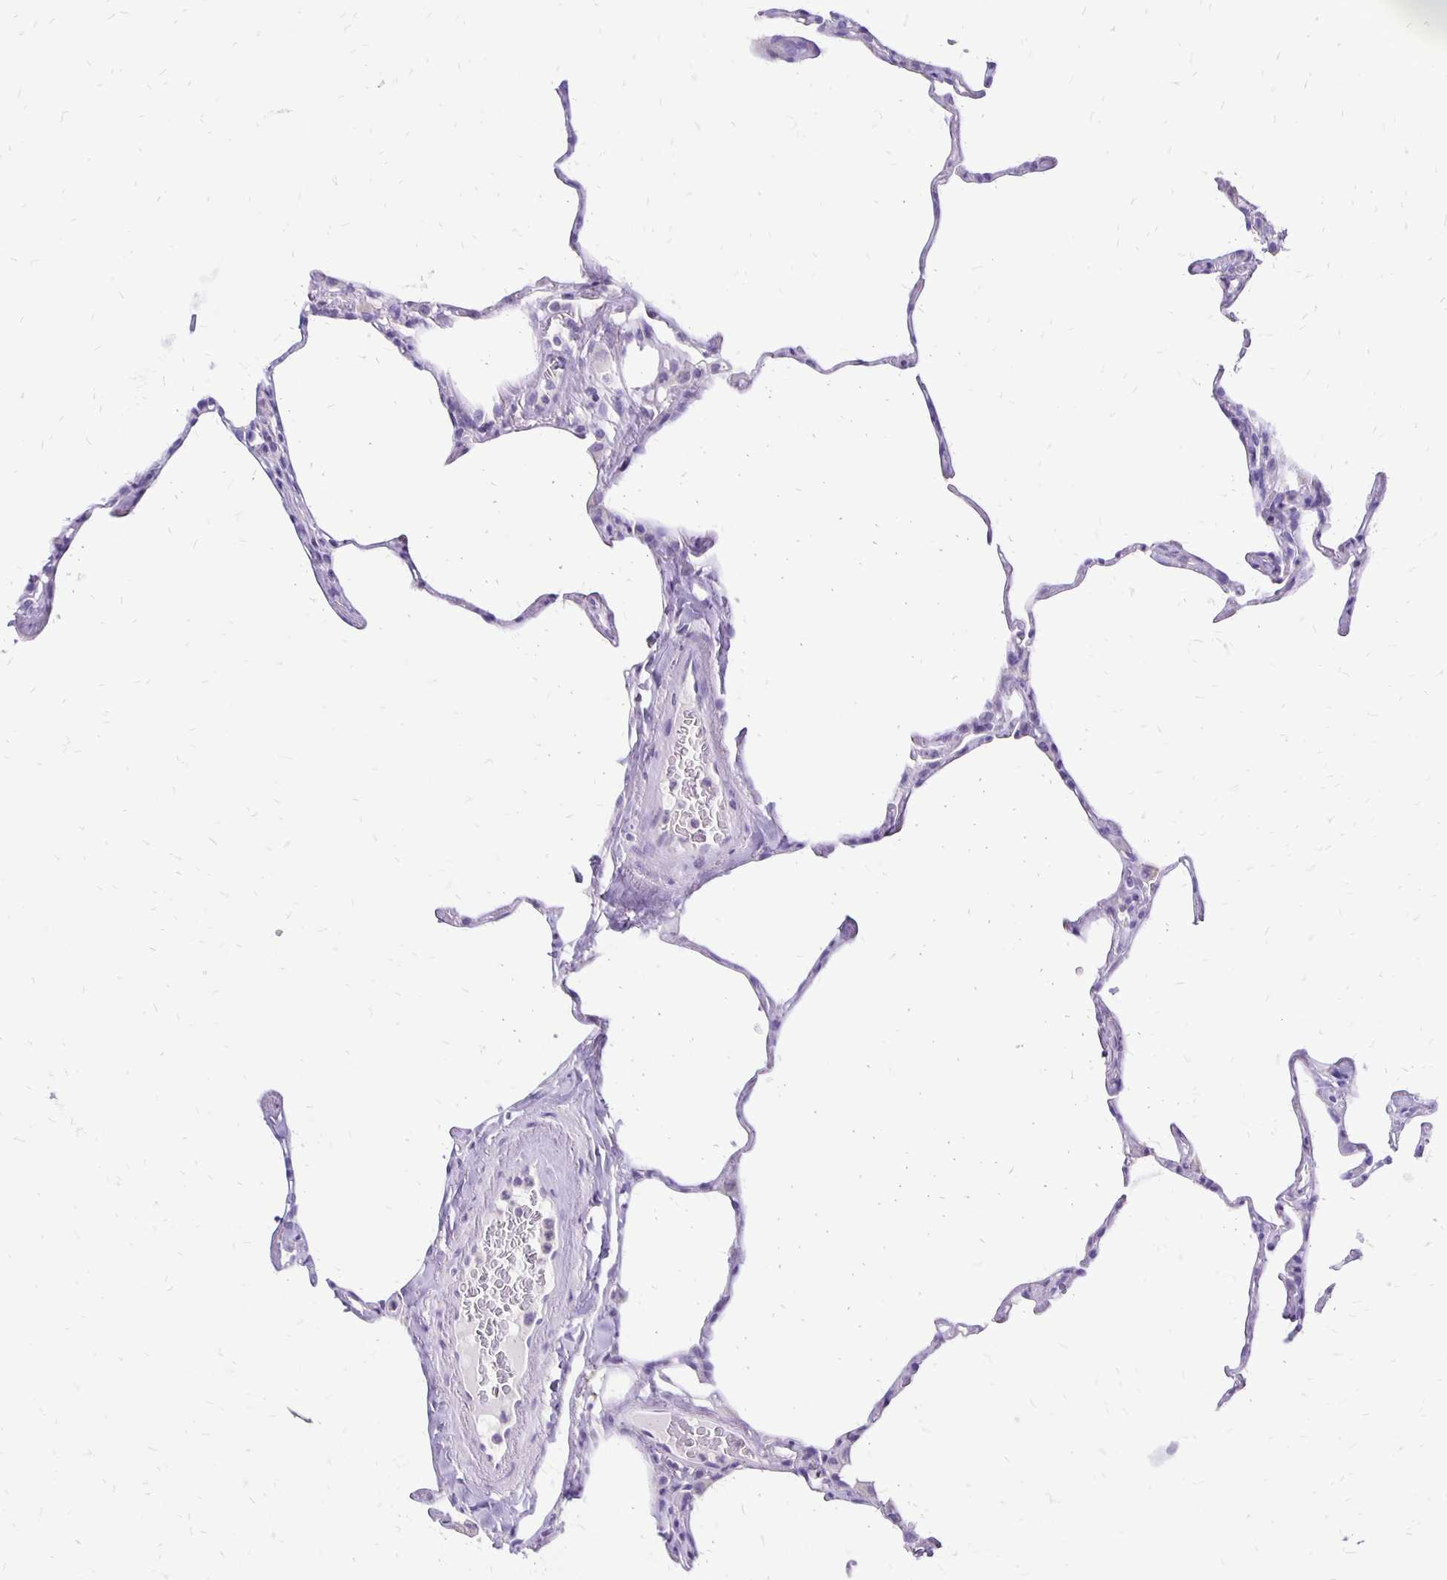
{"staining": {"intensity": "negative", "quantity": "none", "location": "none"}, "tissue": "lung", "cell_type": "Alveolar cells", "image_type": "normal", "snomed": [{"axis": "morphology", "description": "Normal tissue, NOS"}, {"axis": "topography", "description": "Lung"}], "caption": "IHC histopathology image of normal lung: human lung stained with DAB (3,3'-diaminobenzidine) shows no significant protein staining in alveolar cells. Brightfield microscopy of immunohistochemistry (IHC) stained with DAB (brown) and hematoxylin (blue), captured at high magnification.", "gene": "ANKRD45", "patient": {"sex": "male", "age": 65}}